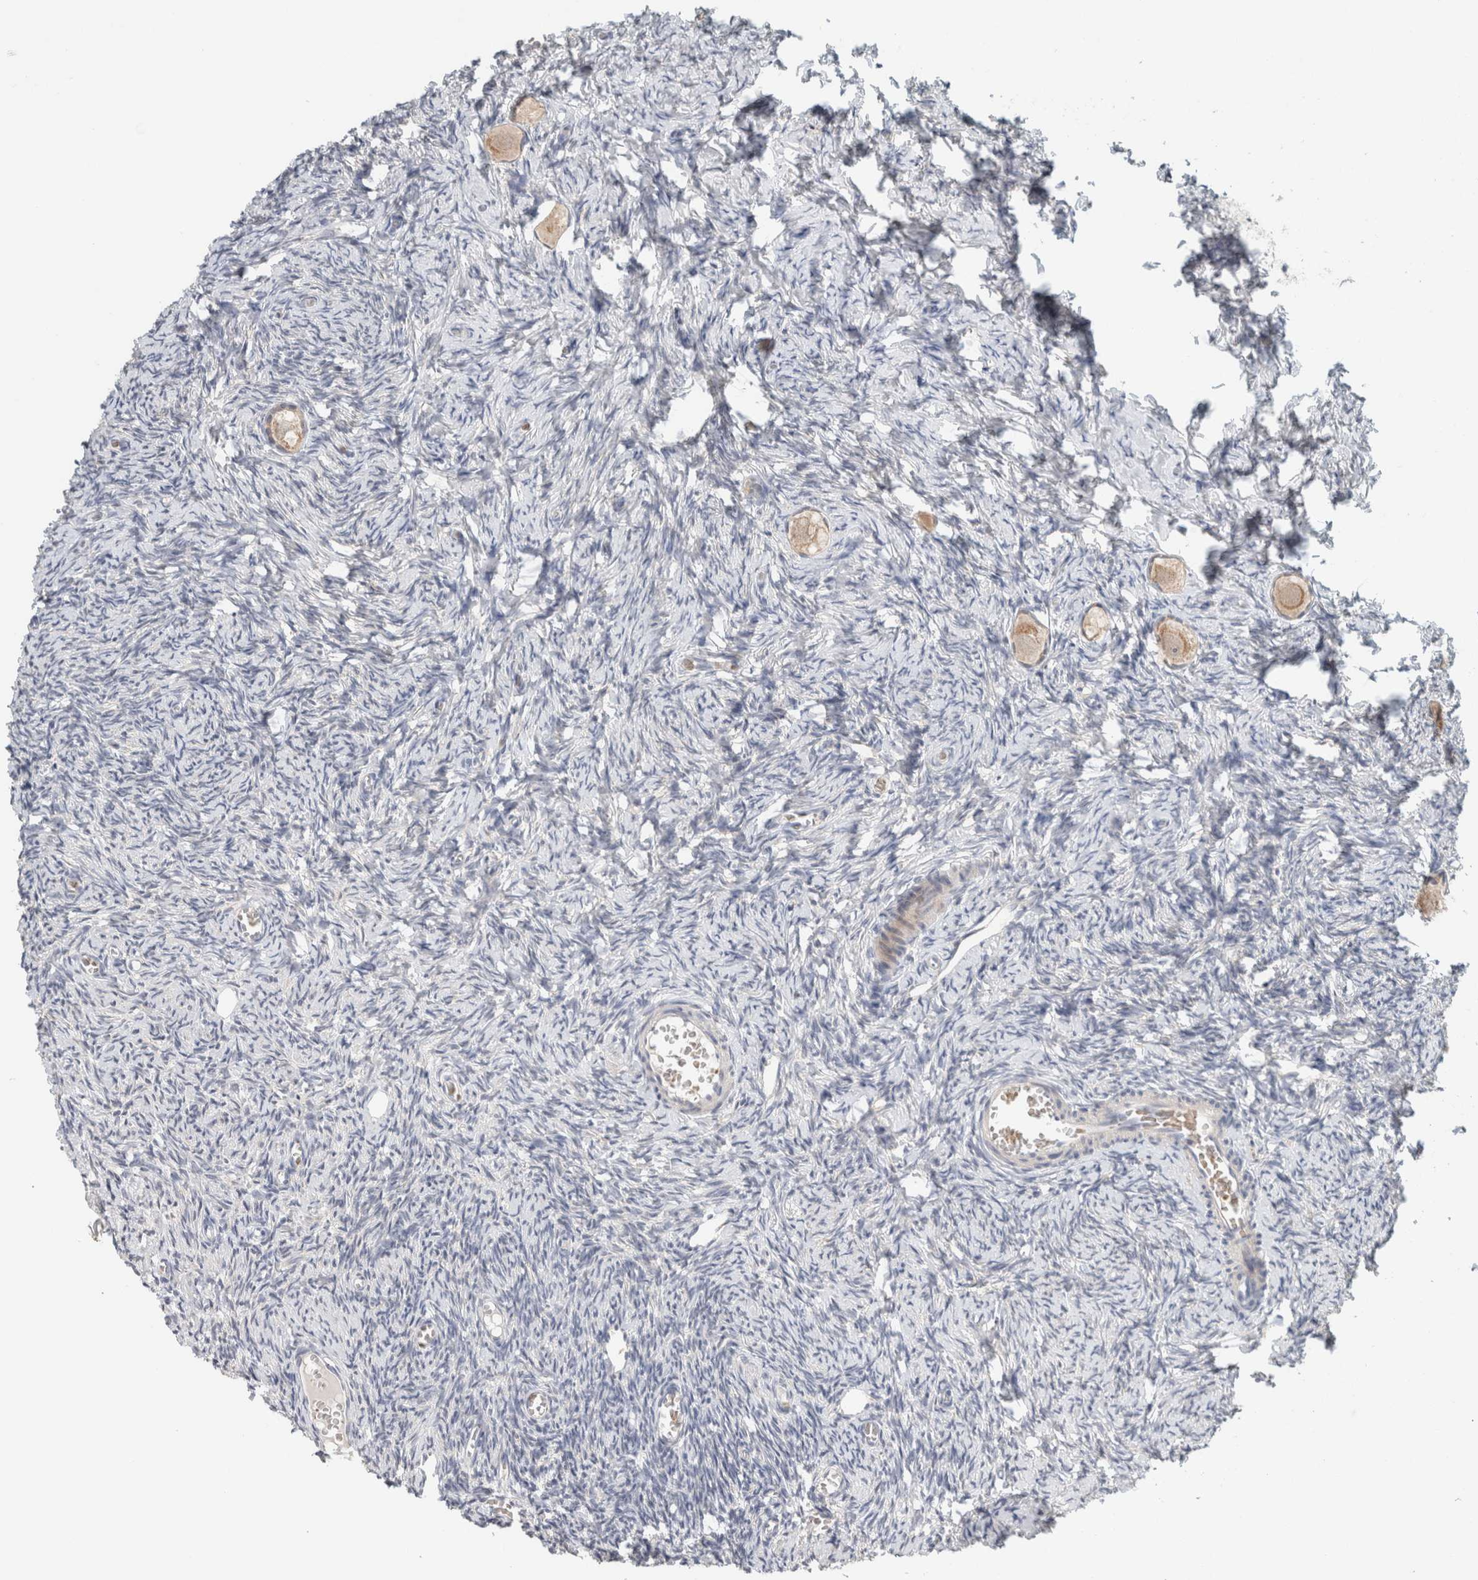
{"staining": {"intensity": "weak", "quantity": ">75%", "location": "cytoplasmic/membranous"}, "tissue": "ovary", "cell_type": "Follicle cells", "image_type": "normal", "snomed": [{"axis": "morphology", "description": "Normal tissue, NOS"}, {"axis": "topography", "description": "Ovary"}], "caption": "DAB (3,3'-diaminobenzidine) immunohistochemical staining of benign ovary reveals weak cytoplasmic/membranous protein expression in approximately >75% of follicle cells.", "gene": "CRAT", "patient": {"sex": "female", "age": 27}}